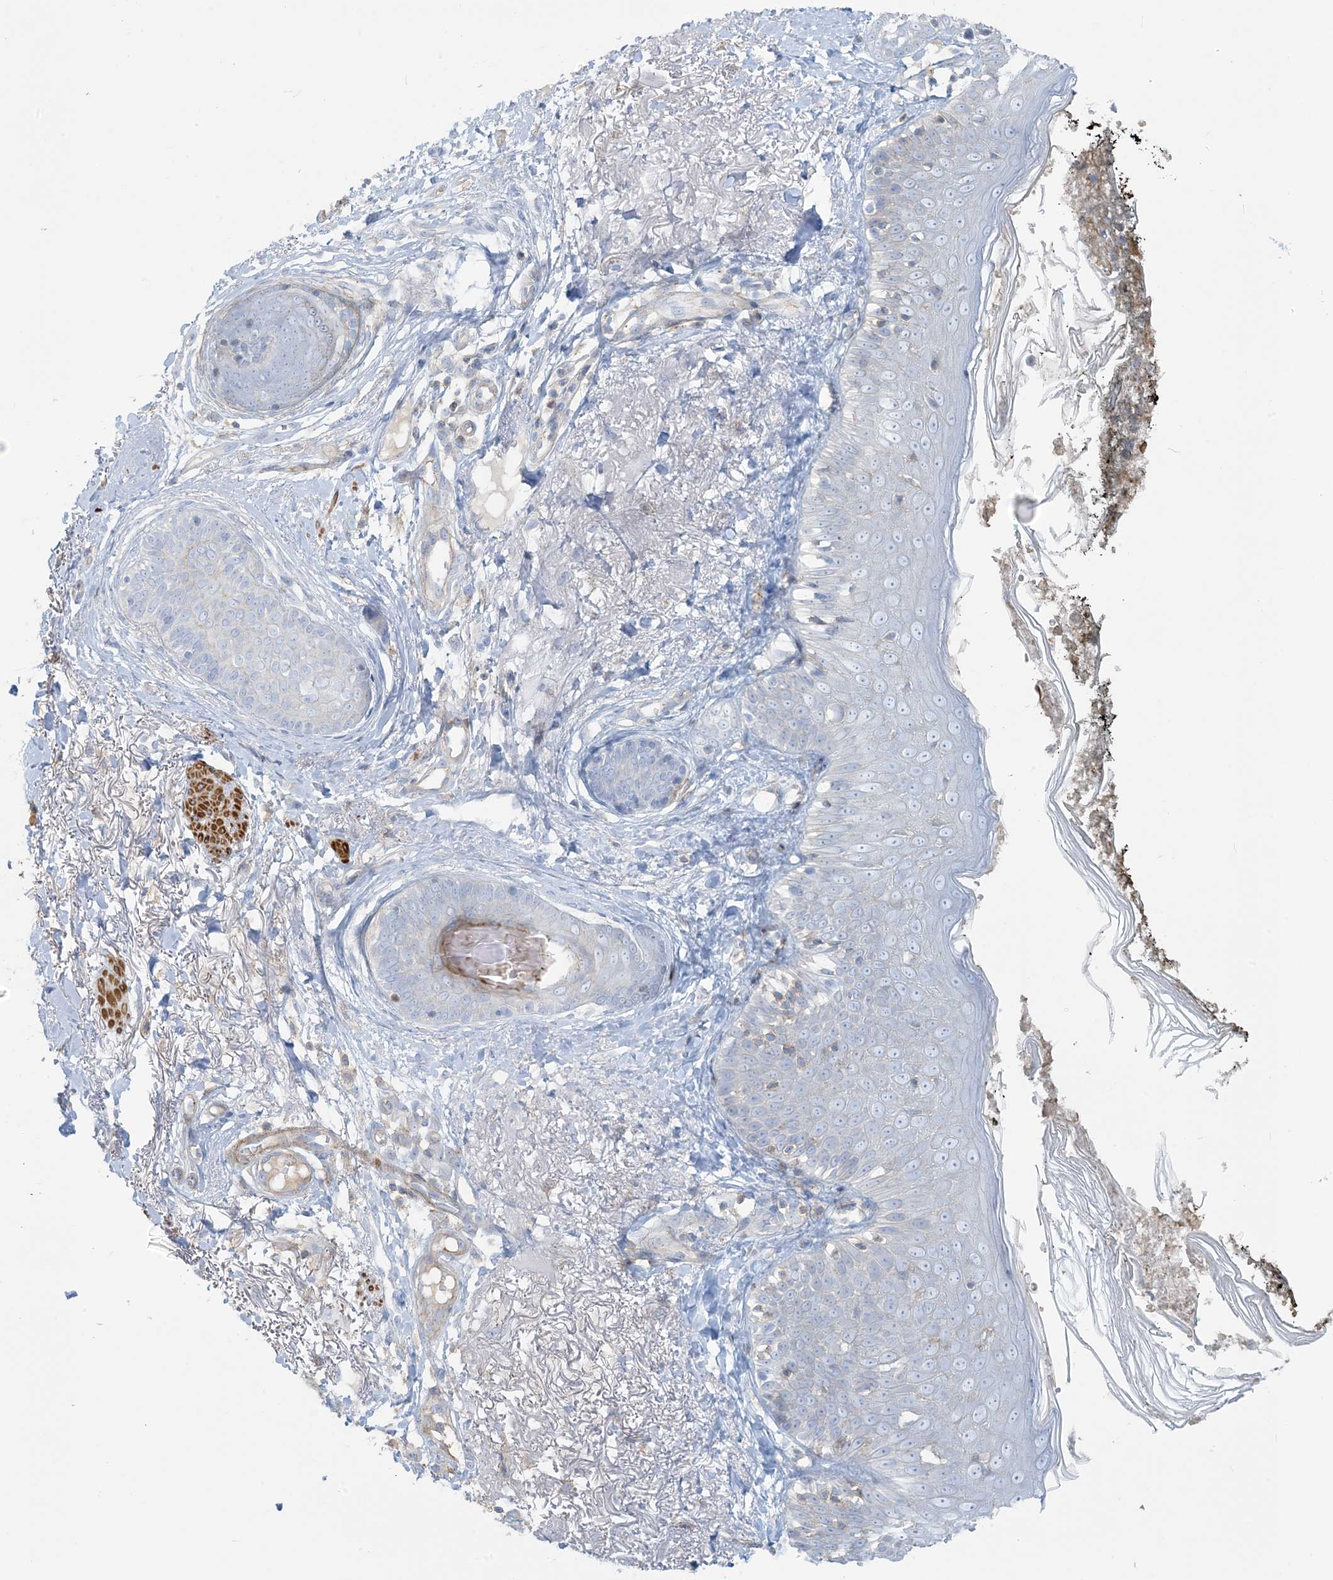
{"staining": {"intensity": "negative", "quantity": "none", "location": "none"}, "tissue": "skin cancer", "cell_type": "Tumor cells", "image_type": "cancer", "snomed": [{"axis": "morphology", "description": "Normal tissue, NOS"}, {"axis": "morphology", "description": "Basal cell carcinoma"}, {"axis": "topography", "description": "Skin"}], "caption": "This photomicrograph is of skin cancer stained with IHC to label a protein in brown with the nuclei are counter-stained blue. There is no staining in tumor cells.", "gene": "GTF3C2", "patient": {"sex": "male", "age": 64}}